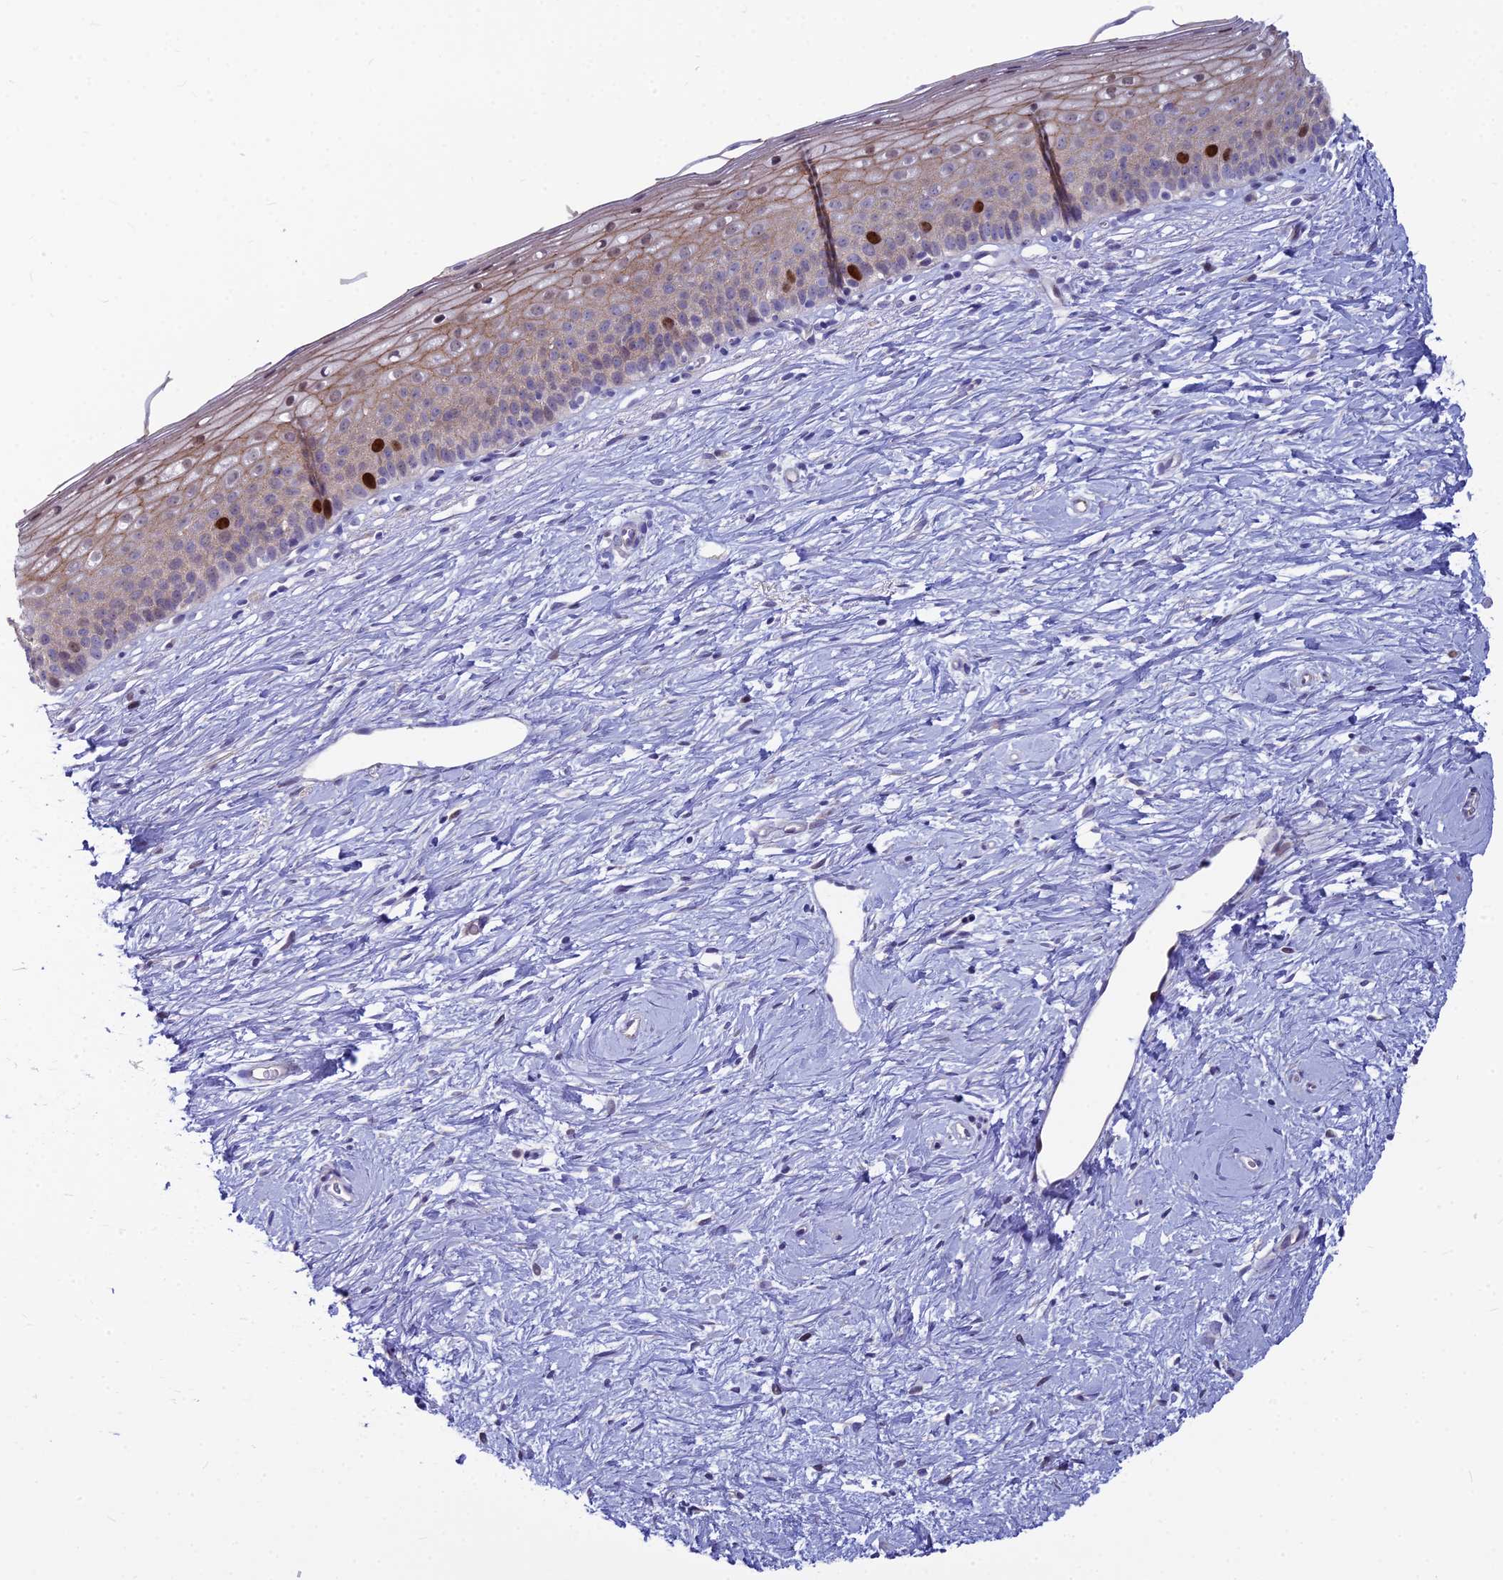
{"staining": {"intensity": "moderate", "quantity": "<25%", "location": "cytoplasmic/membranous"}, "tissue": "cervix", "cell_type": "Glandular cells", "image_type": "normal", "snomed": [{"axis": "morphology", "description": "Normal tissue, NOS"}, {"axis": "topography", "description": "Cervix"}], "caption": "Cervix stained with DAB (3,3'-diaminobenzidine) IHC reveals low levels of moderate cytoplasmic/membranous positivity in about <25% of glandular cells.", "gene": "ENSG00000285920", "patient": {"sex": "female", "age": 57}}